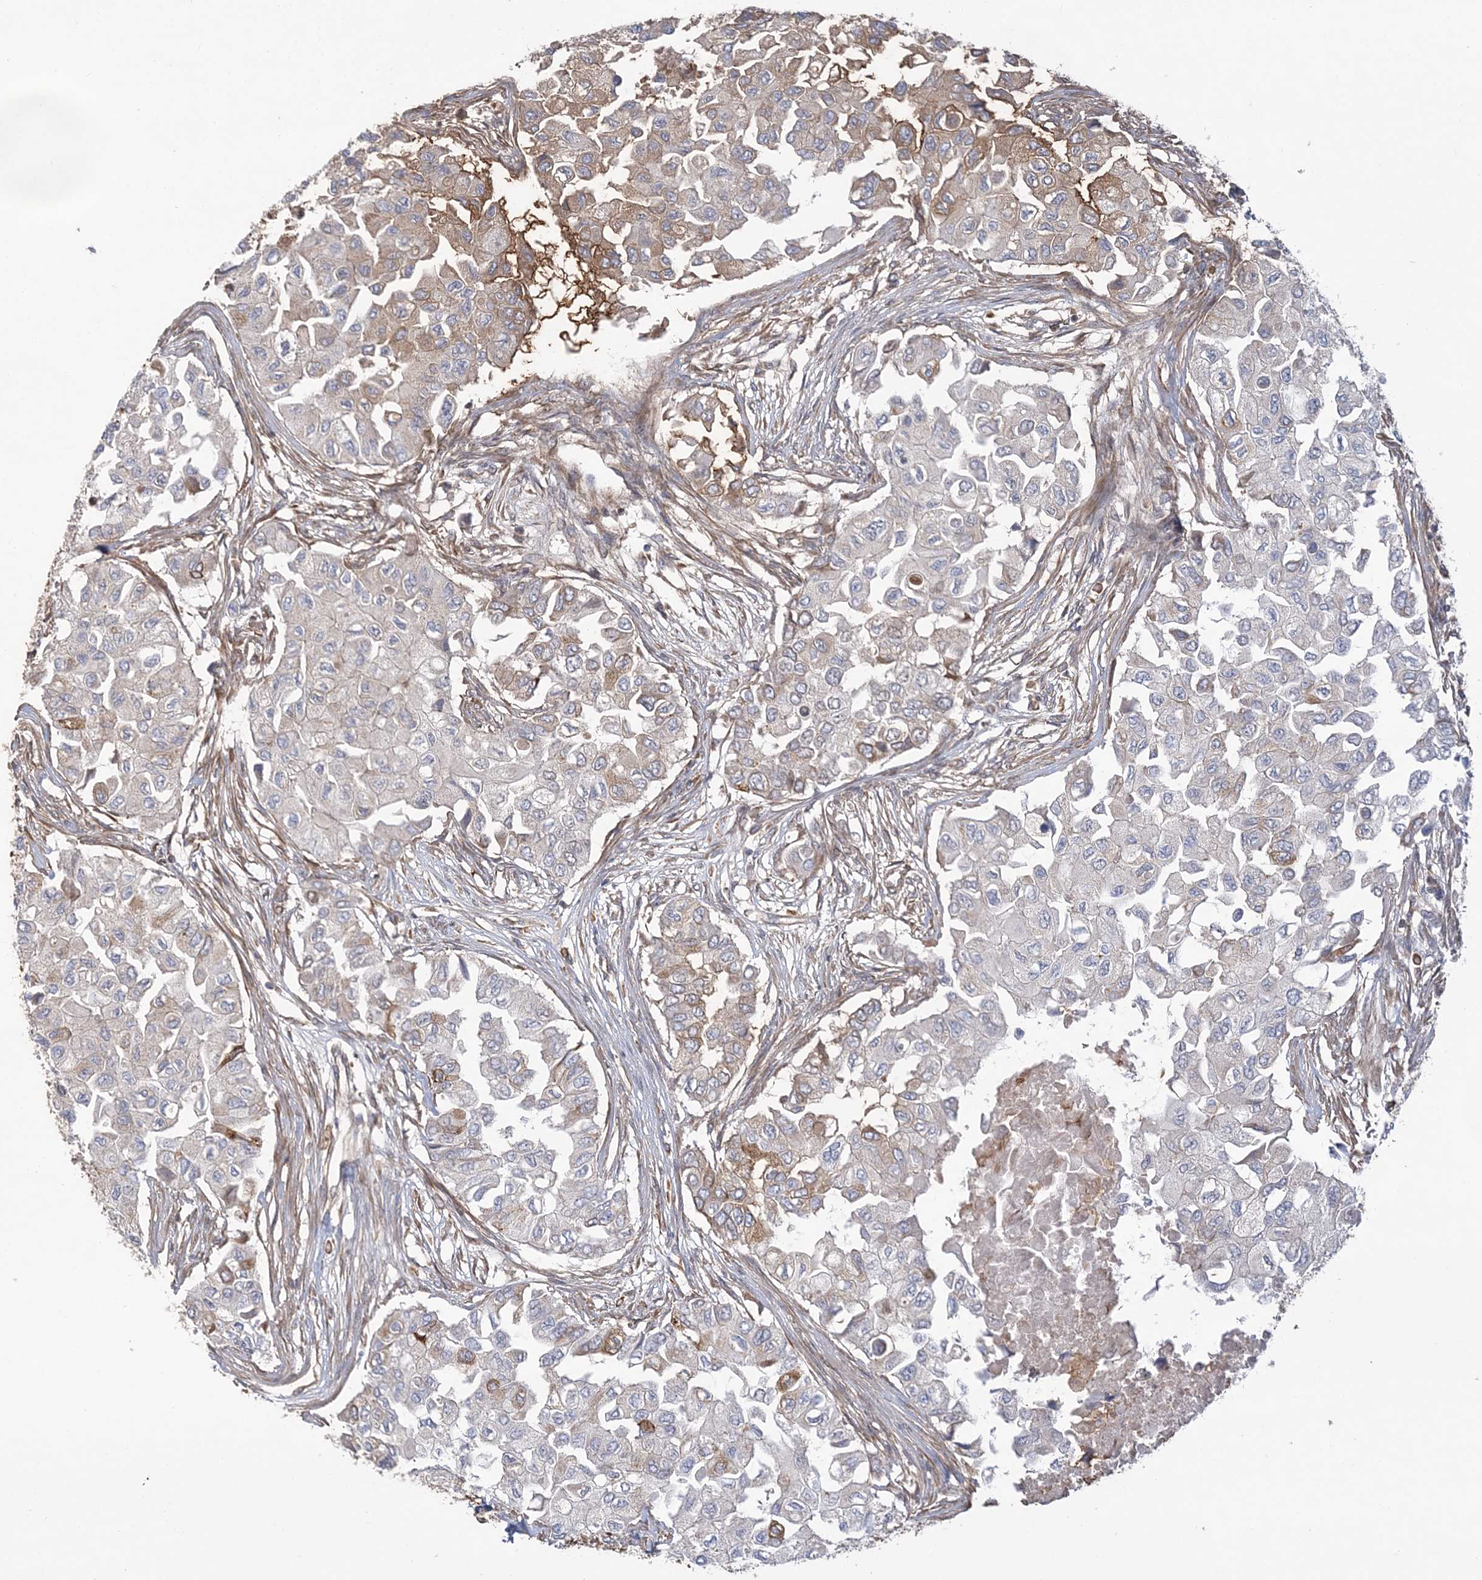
{"staining": {"intensity": "moderate", "quantity": "<25%", "location": "cytoplasmic/membranous"}, "tissue": "breast cancer", "cell_type": "Tumor cells", "image_type": "cancer", "snomed": [{"axis": "morphology", "description": "Normal tissue, NOS"}, {"axis": "morphology", "description": "Duct carcinoma"}, {"axis": "topography", "description": "Breast"}], "caption": "Immunohistochemical staining of human invasive ductal carcinoma (breast) reveals low levels of moderate cytoplasmic/membranous staining in about <25% of tumor cells.", "gene": "ZNF821", "patient": {"sex": "female", "age": 49}}